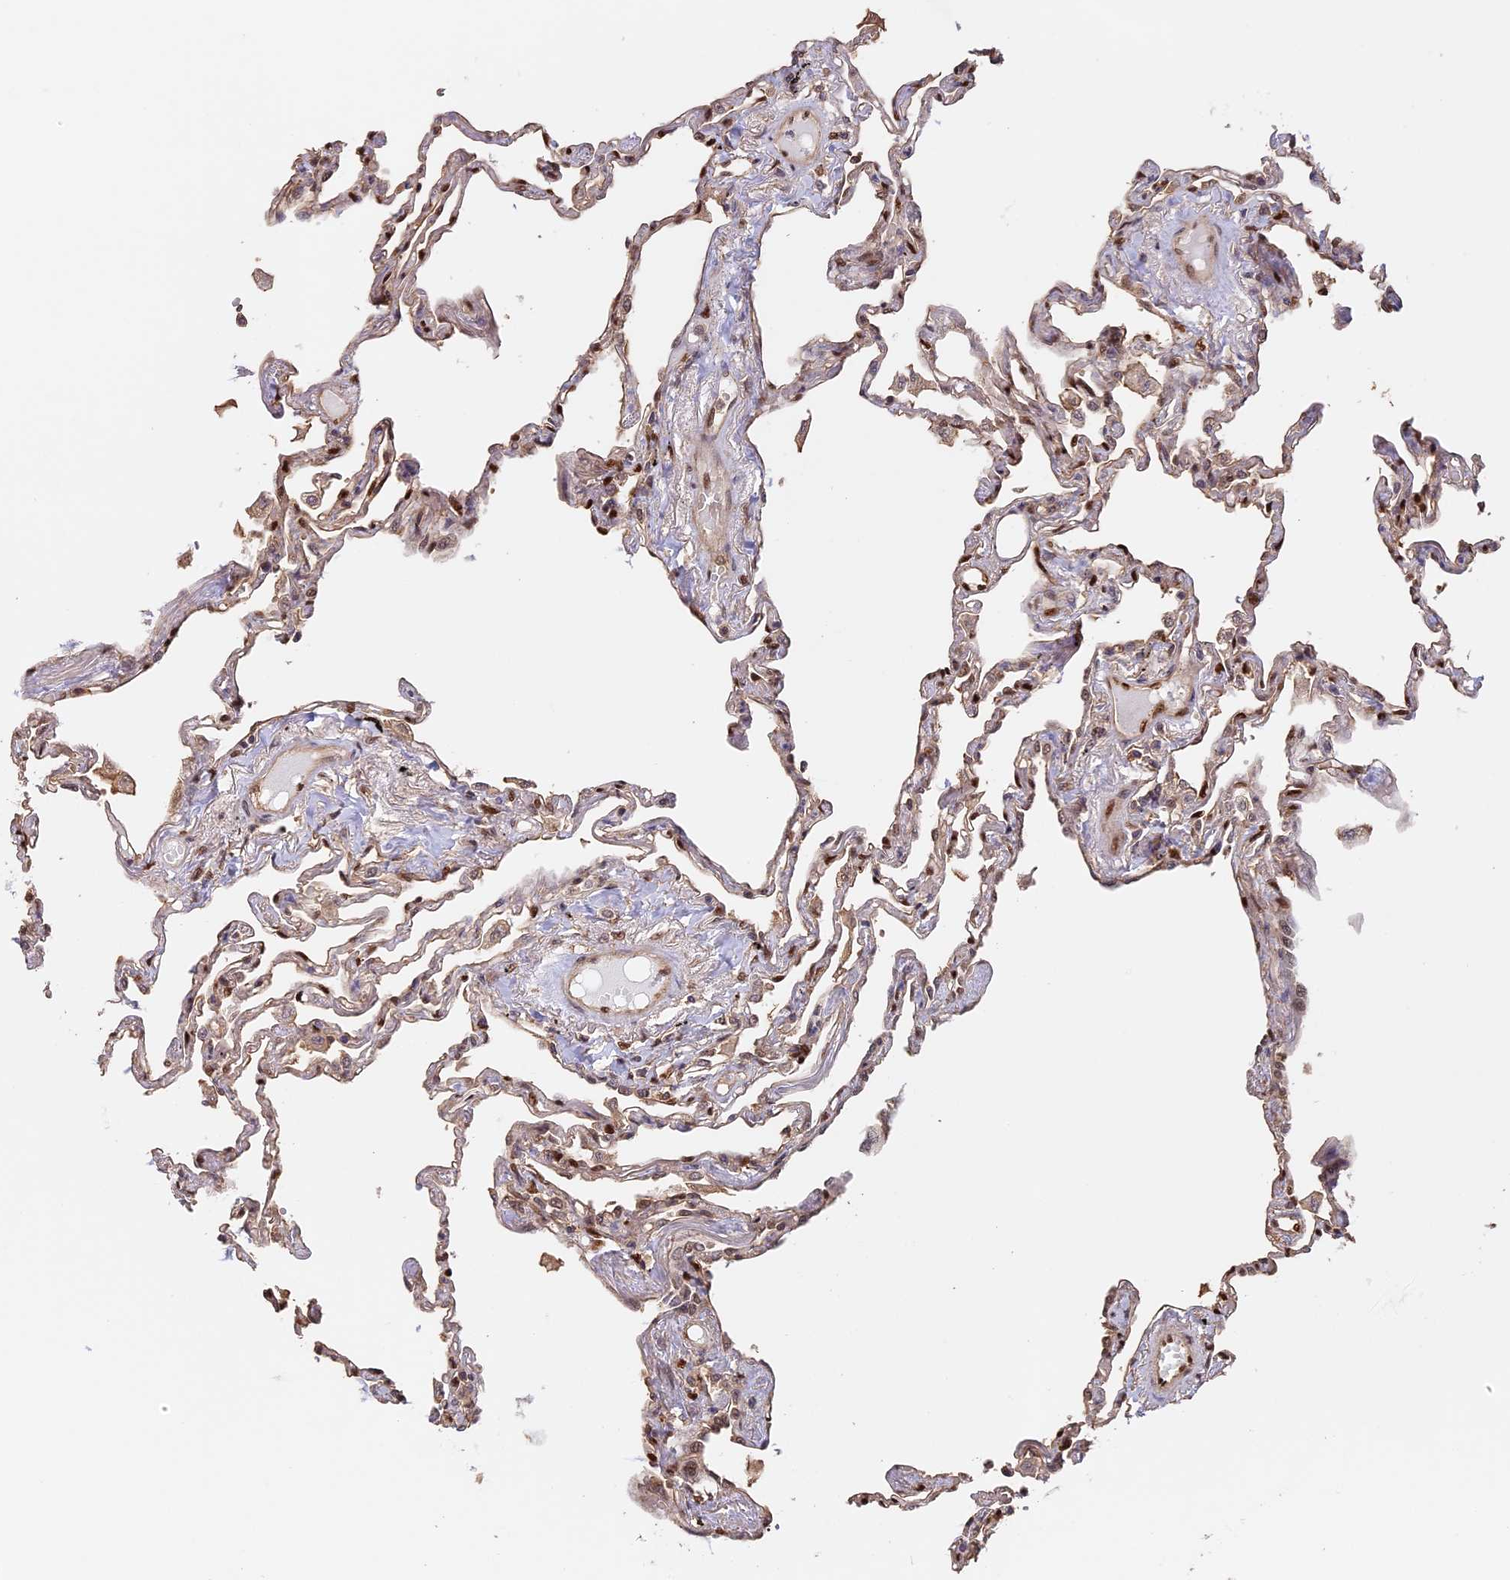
{"staining": {"intensity": "moderate", "quantity": "25%-75%", "location": "nuclear"}, "tissue": "lung", "cell_type": "Alveolar cells", "image_type": "normal", "snomed": [{"axis": "morphology", "description": "Normal tissue, NOS"}, {"axis": "topography", "description": "Lung"}], "caption": "Immunohistochemical staining of unremarkable human lung displays 25%-75% levels of moderate nuclear protein staining in approximately 25%-75% of alveolar cells. Using DAB (brown) and hematoxylin (blue) stains, captured at high magnification using brightfield microscopy.", "gene": "MYBL2", "patient": {"sex": "female", "age": 67}}